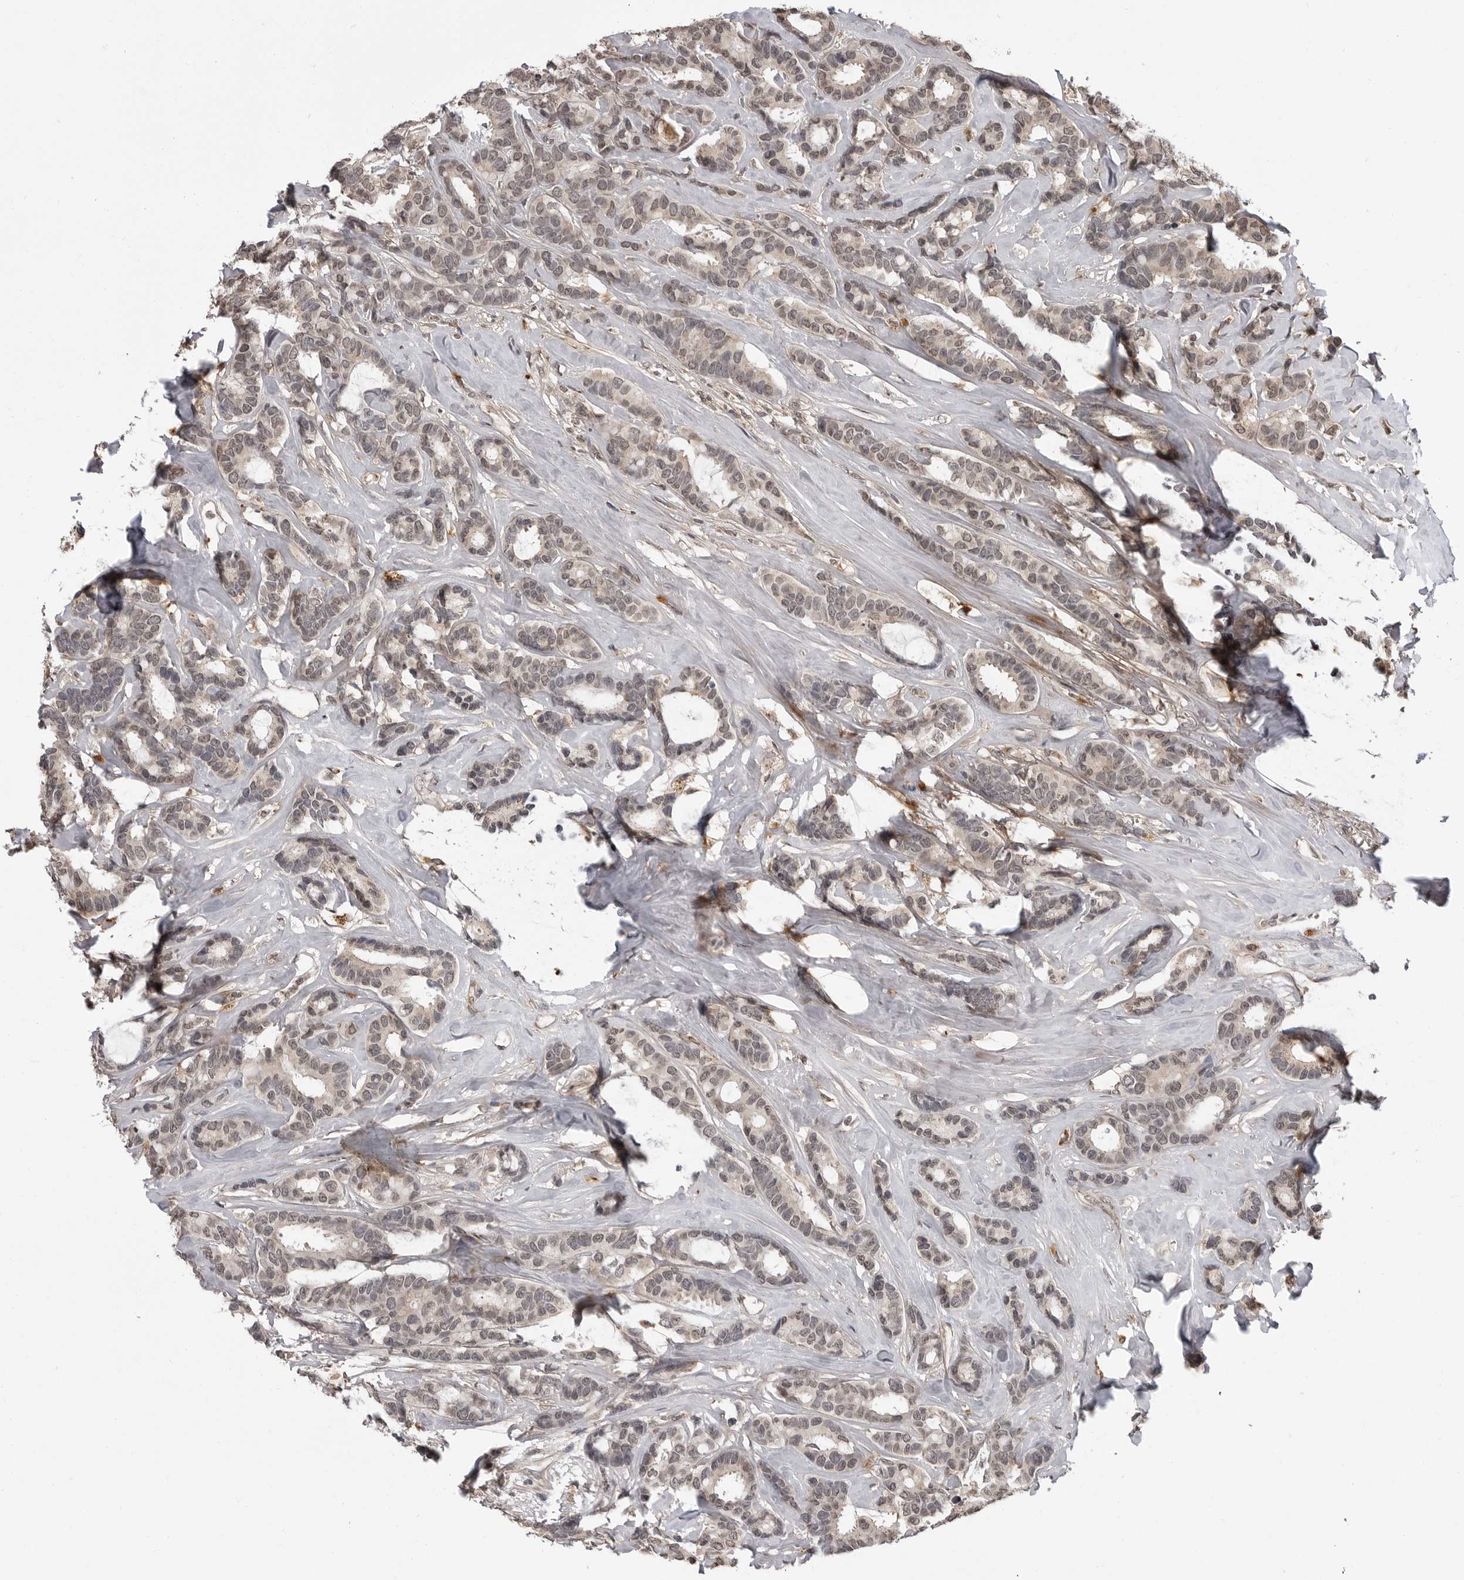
{"staining": {"intensity": "weak", "quantity": "<25%", "location": "nuclear"}, "tissue": "breast cancer", "cell_type": "Tumor cells", "image_type": "cancer", "snomed": [{"axis": "morphology", "description": "Duct carcinoma"}, {"axis": "topography", "description": "Breast"}], "caption": "Breast cancer stained for a protein using immunohistochemistry (IHC) reveals no staining tumor cells.", "gene": "IL24", "patient": {"sex": "female", "age": 87}}